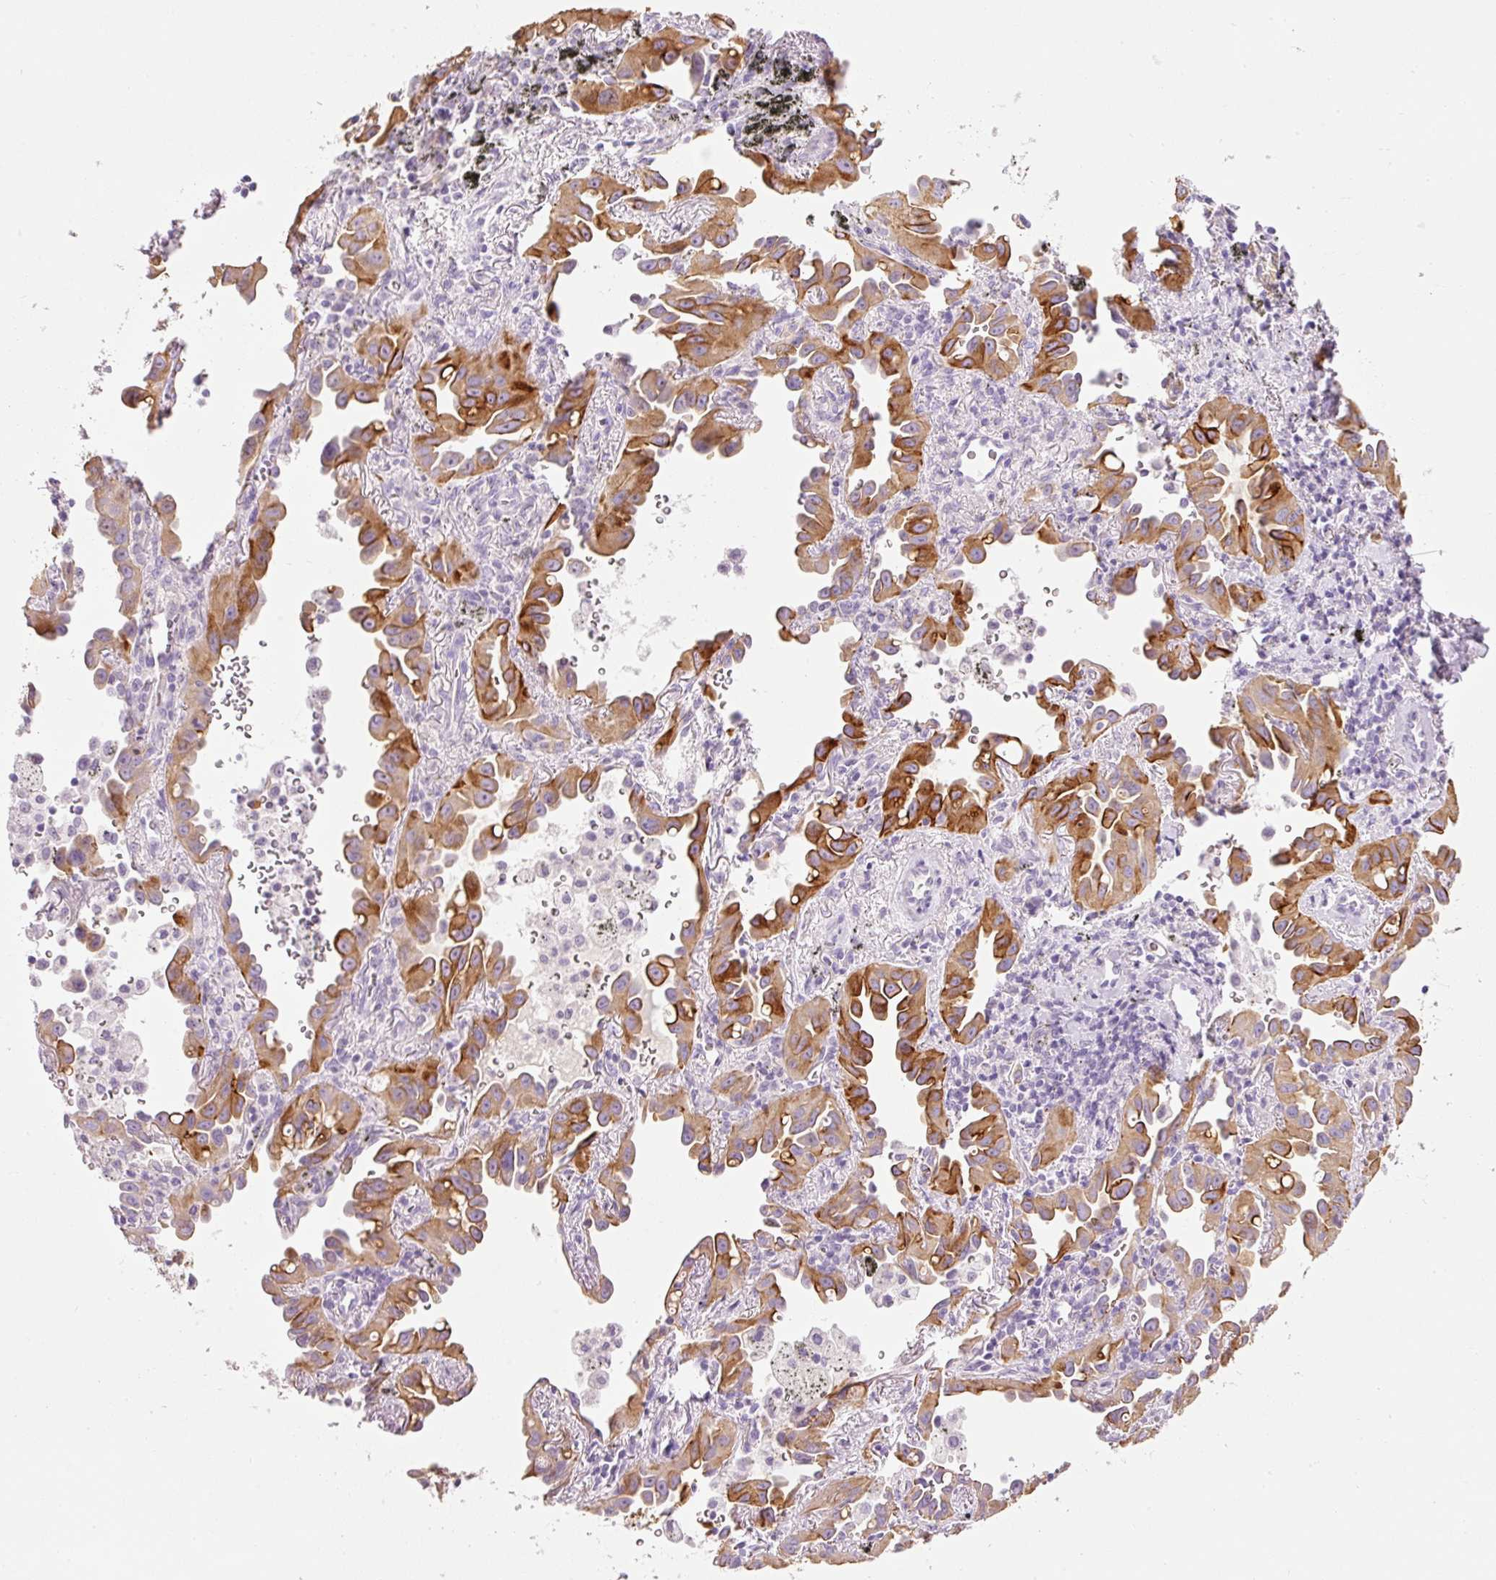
{"staining": {"intensity": "strong", "quantity": "25%-75%", "location": "cytoplasmic/membranous"}, "tissue": "lung cancer", "cell_type": "Tumor cells", "image_type": "cancer", "snomed": [{"axis": "morphology", "description": "Adenocarcinoma, NOS"}, {"axis": "topography", "description": "Lung"}], "caption": "Tumor cells demonstrate strong cytoplasmic/membranous staining in about 25%-75% of cells in lung cancer. The staining was performed using DAB to visualize the protein expression in brown, while the nuclei were stained in blue with hematoxylin (Magnification: 20x).", "gene": "CARD16", "patient": {"sex": "male", "age": 68}}